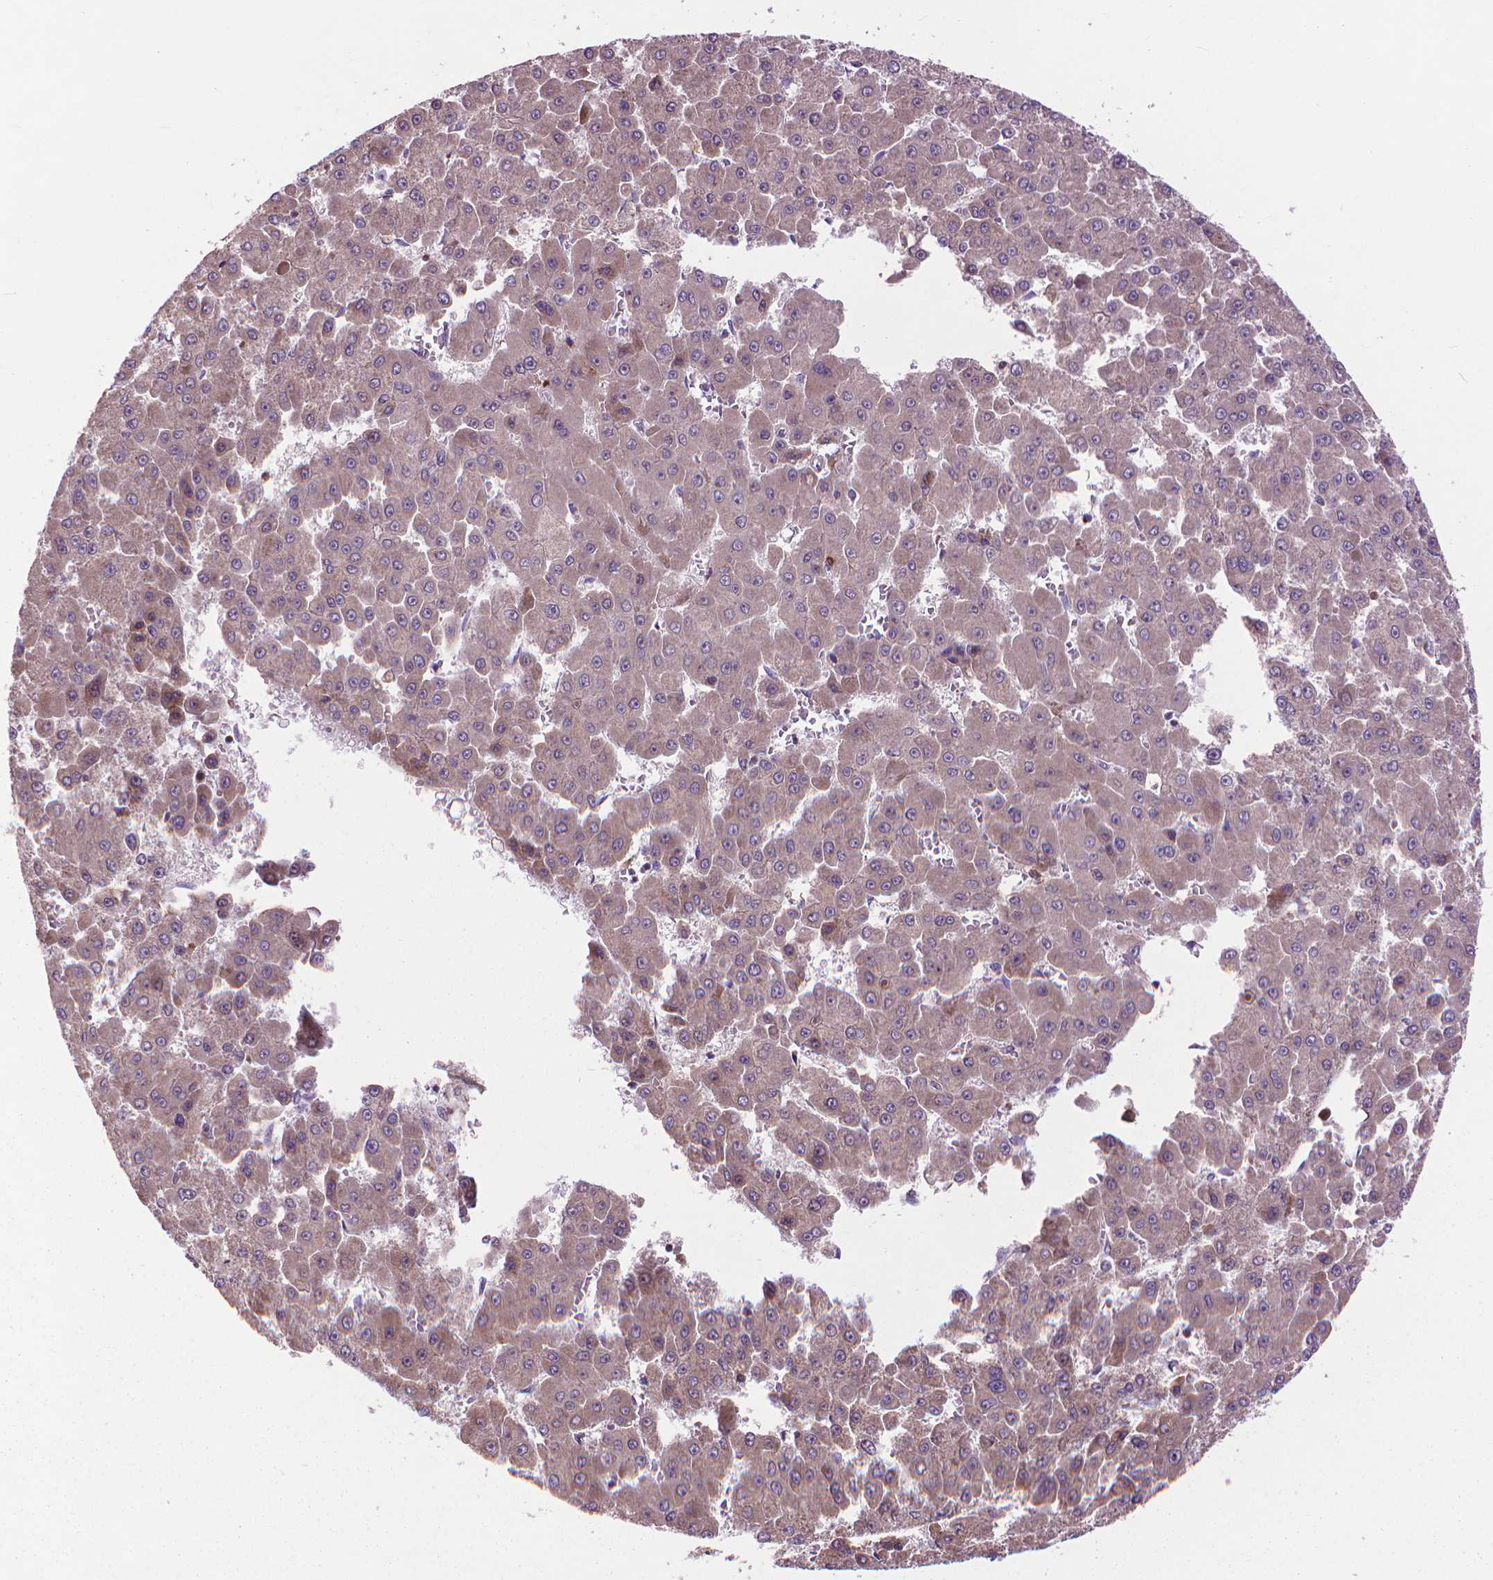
{"staining": {"intensity": "negative", "quantity": "none", "location": "none"}, "tissue": "liver cancer", "cell_type": "Tumor cells", "image_type": "cancer", "snomed": [{"axis": "morphology", "description": "Carcinoma, Hepatocellular, NOS"}, {"axis": "topography", "description": "Liver"}], "caption": "IHC of liver hepatocellular carcinoma displays no staining in tumor cells.", "gene": "MYH14", "patient": {"sex": "male", "age": 78}}